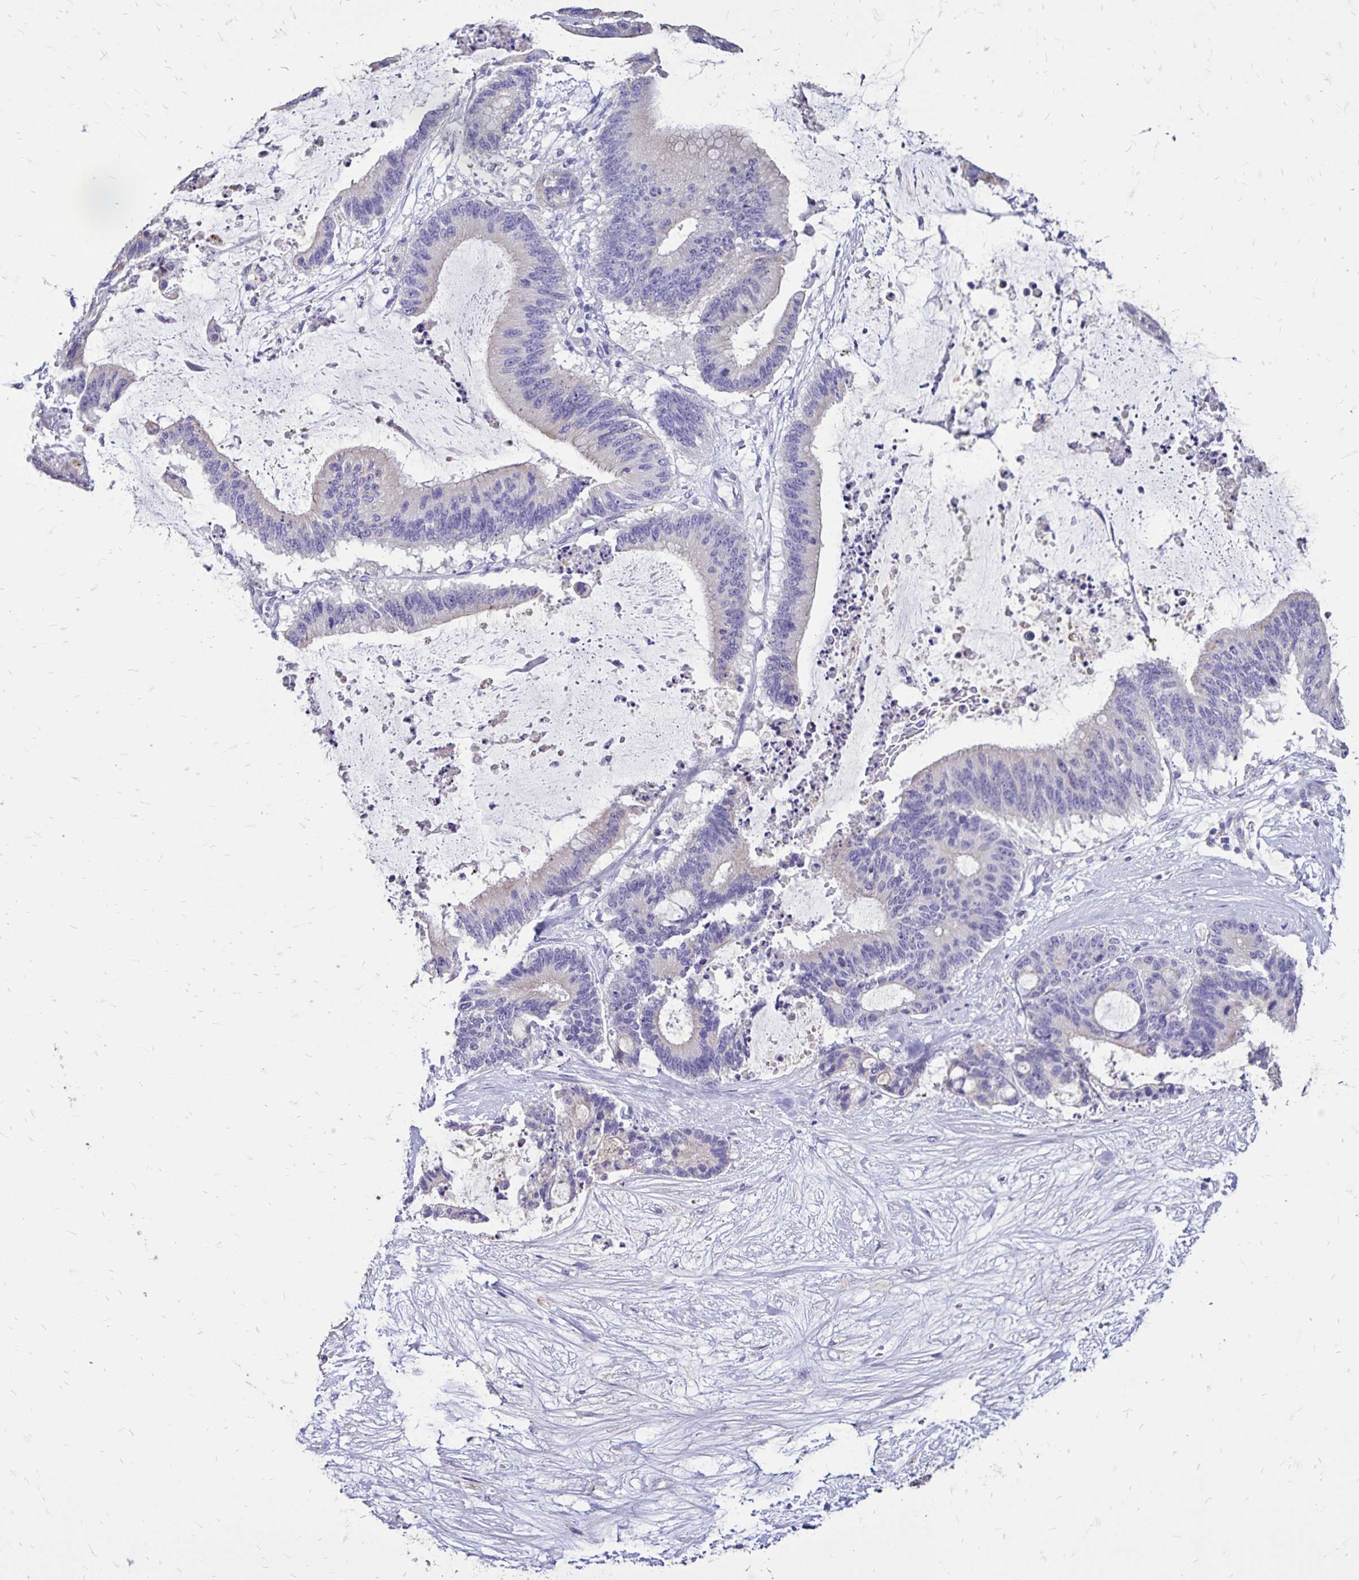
{"staining": {"intensity": "negative", "quantity": "none", "location": "none"}, "tissue": "liver cancer", "cell_type": "Tumor cells", "image_type": "cancer", "snomed": [{"axis": "morphology", "description": "Normal tissue, NOS"}, {"axis": "morphology", "description": "Cholangiocarcinoma"}, {"axis": "topography", "description": "Liver"}, {"axis": "topography", "description": "Peripheral nerve tissue"}], "caption": "High magnification brightfield microscopy of liver cholangiocarcinoma stained with DAB (brown) and counterstained with hematoxylin (blue): tumor cells show no significant positivity.", "gene": "EVPL", "patient": {"sex": "female", "age": 73}}